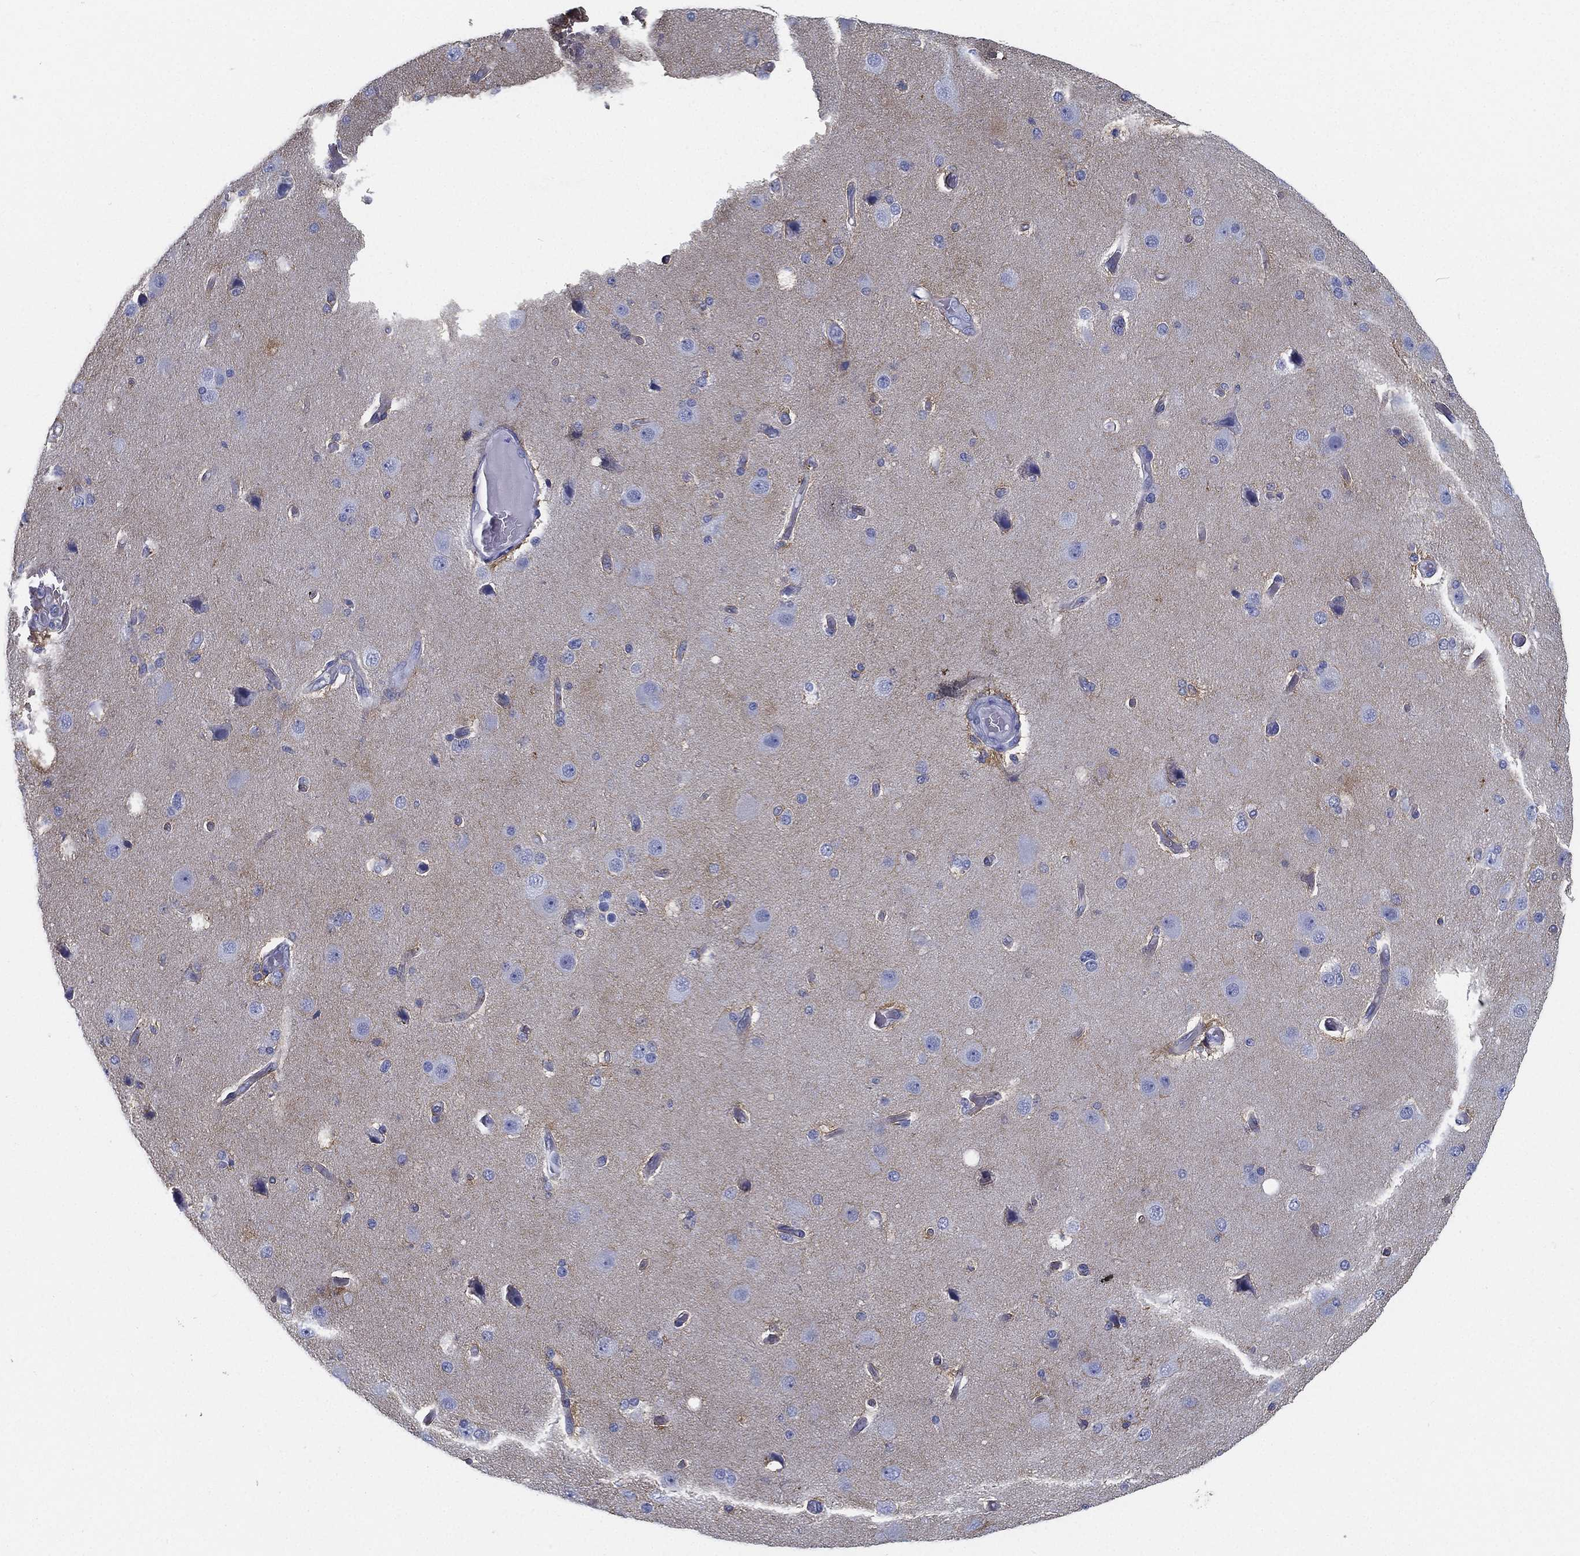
{"staining": {"intensity": "negative", "quantity": "none", "location": "none"}, "tissue": "cerebral cortex", "cell_type": "Endothelial cells", "image_type": "normal", "snomed": [{"axis": "morphology", "description": "Normal tissue, NOS"}, {"axis": "morphology", "description": "Glioma, malignant, High grade"}, {"axis": "topography", "description": "Cerebral cortex"}], "caption": "This is an immunohistochemistry photomicrograph of benign human cerebral cortex. There is no staining in endothelial cells.", "gene": "ATP1B2", "patient": {"sex": "male", "age": 77}}